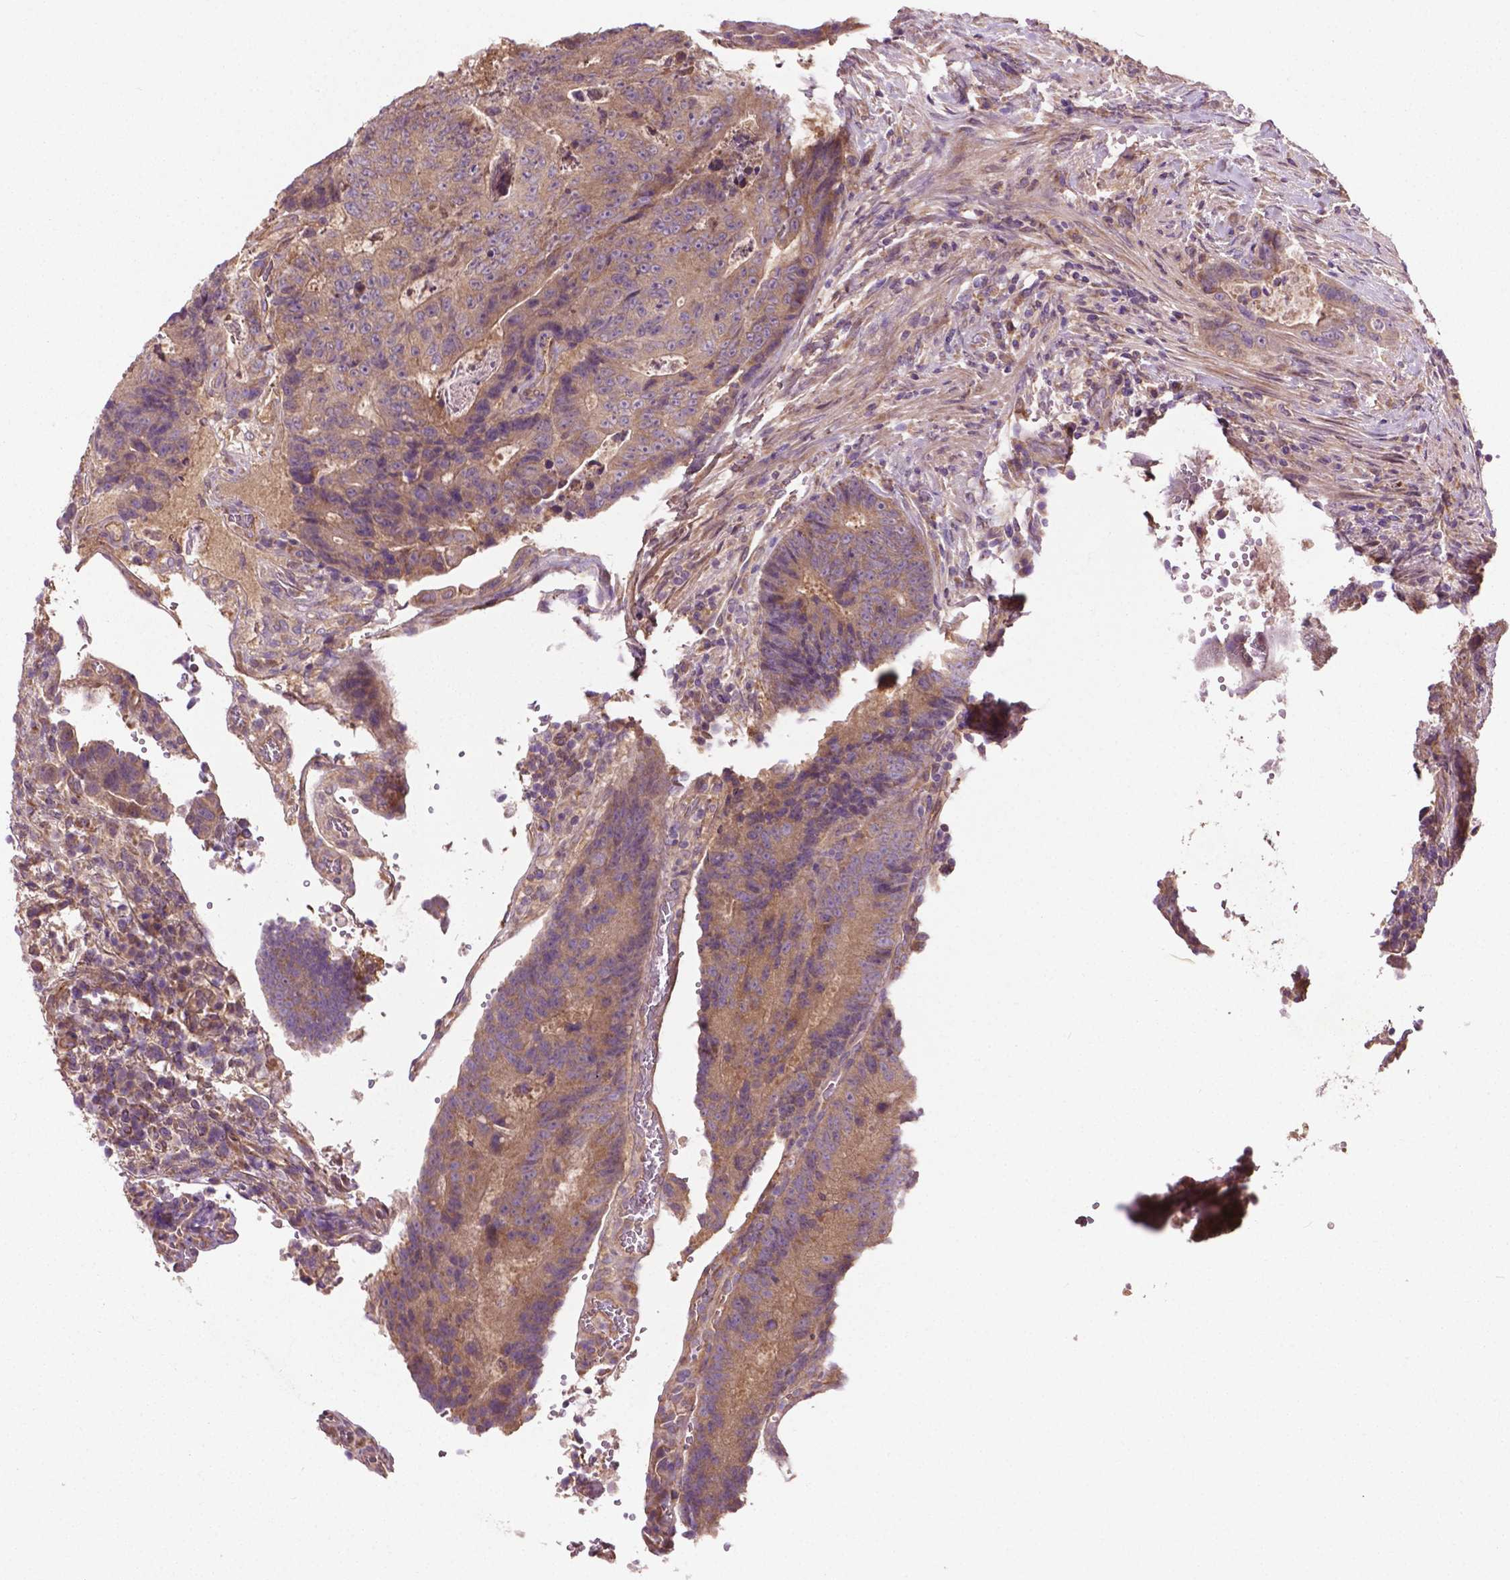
{"staining": {"intensity": "moderate", "quantity": ">75%", "location": "cytoplasmic/membranous"}, "tissue": "colorectal cancer", "cell_type": "Tumor cells", "image_type": "cancer", "snomed": [{"axis": "morphology", "description": "Adenocarcinoma, NOS"}, {"axis": "topography", "description": "Colon"}], "caption": "Tumor cells reveal moderate cytoplasmic/membranous positivity in approximately >75% of cells in colorectal cancer (adenocarcinoma).", "gene": "GJA9", "patient": {"sex": "female", "age": 48}}